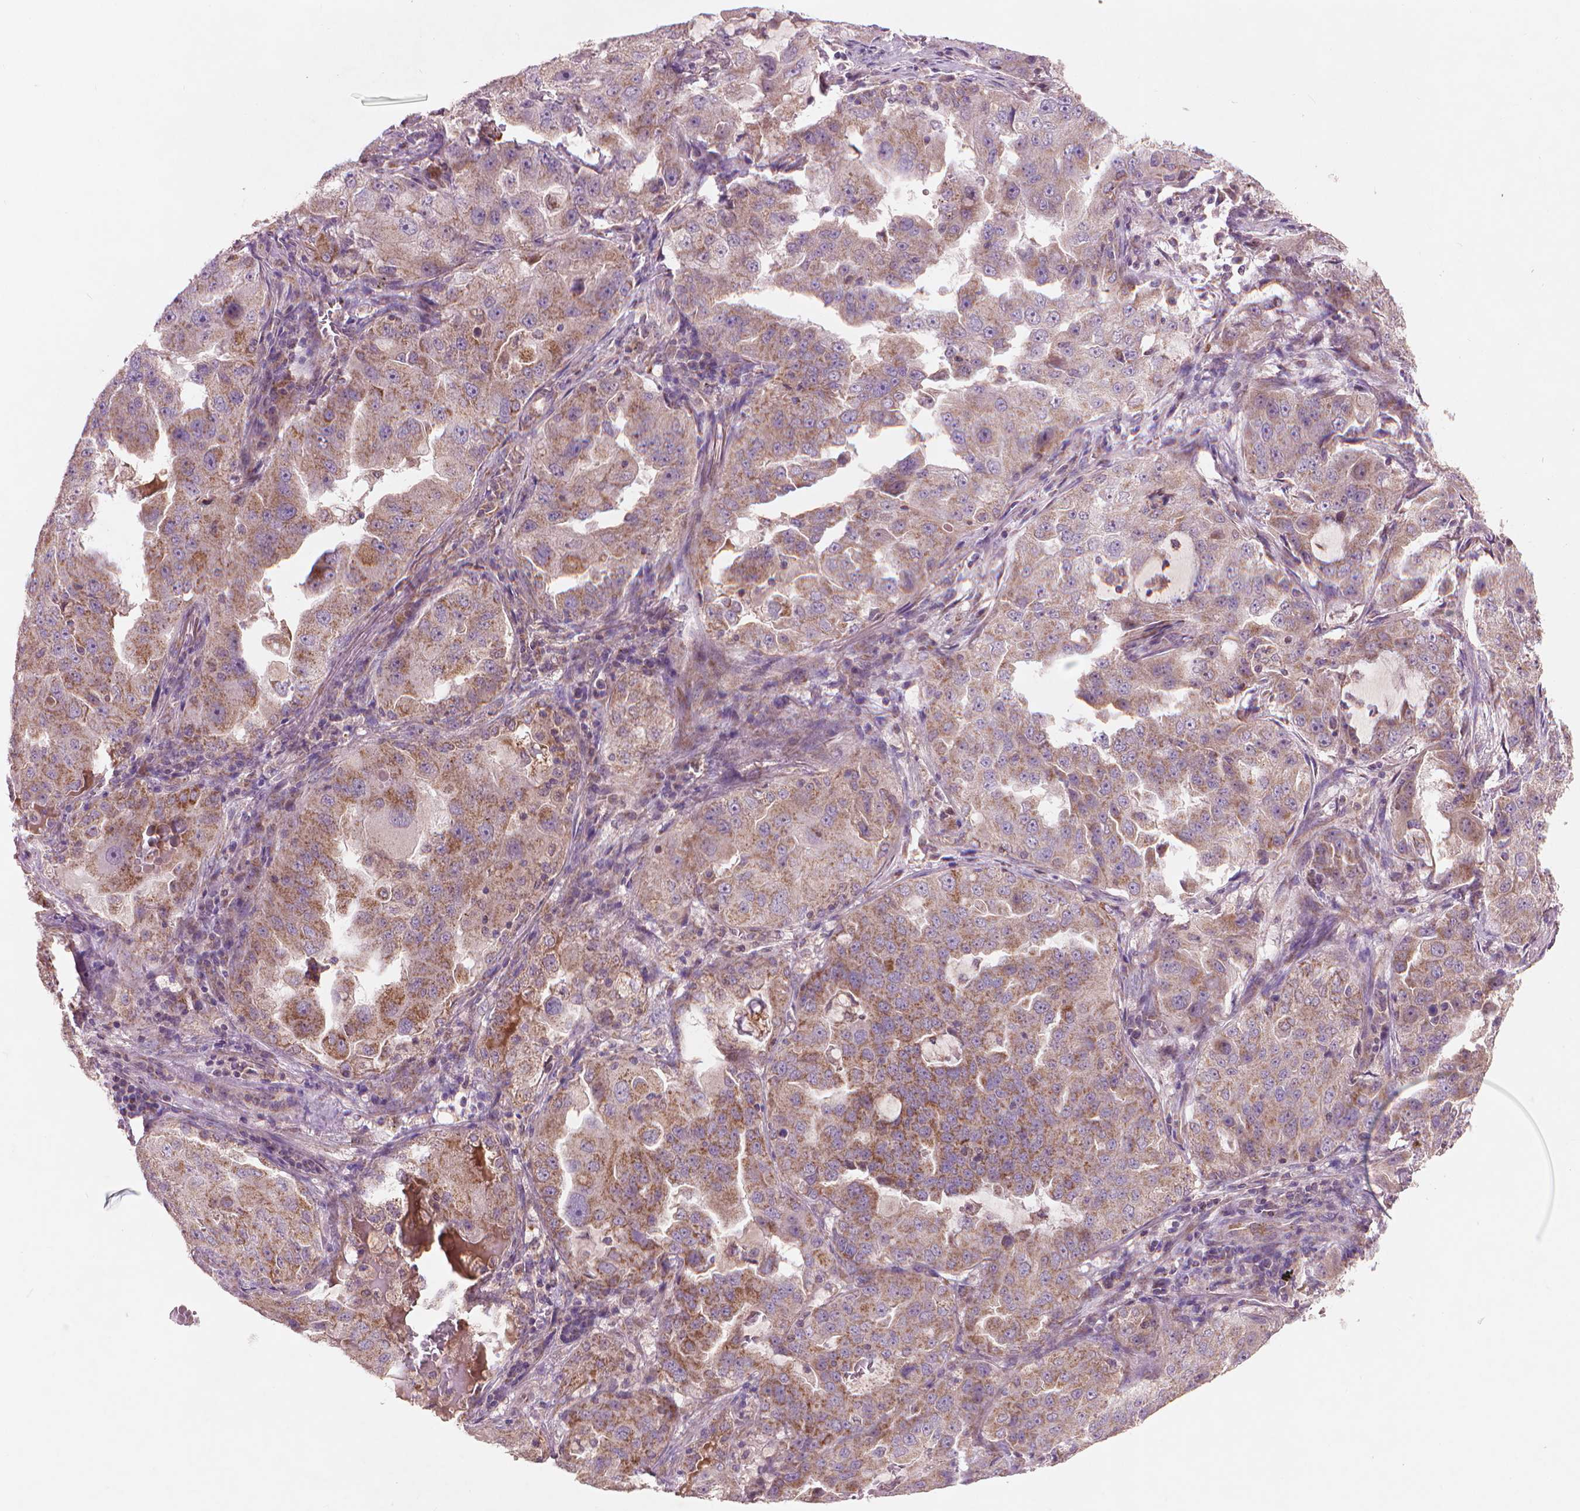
{"staining": {"intensity": "moderate", "quantity": "25%-75%", "location": "cytoplasmic/membranous"}, "tissue": "lung cancer", "cell_type": "Tumor cells", "image_type": "cancer", "snomed": [{"axis": "morphology", "description": "Adenocarcinoma, NOS"}, {"axis": "topography", "description": "Lung"}], "caption": "Lung cancer stained with immunohistochemistry (IHC) exhibits moderate cytoplasmic/membranous expression in approximately 25%-75% of tumor cells.", "gene": "NLRX1", "patient": {"sex": "female", "age": 61}}